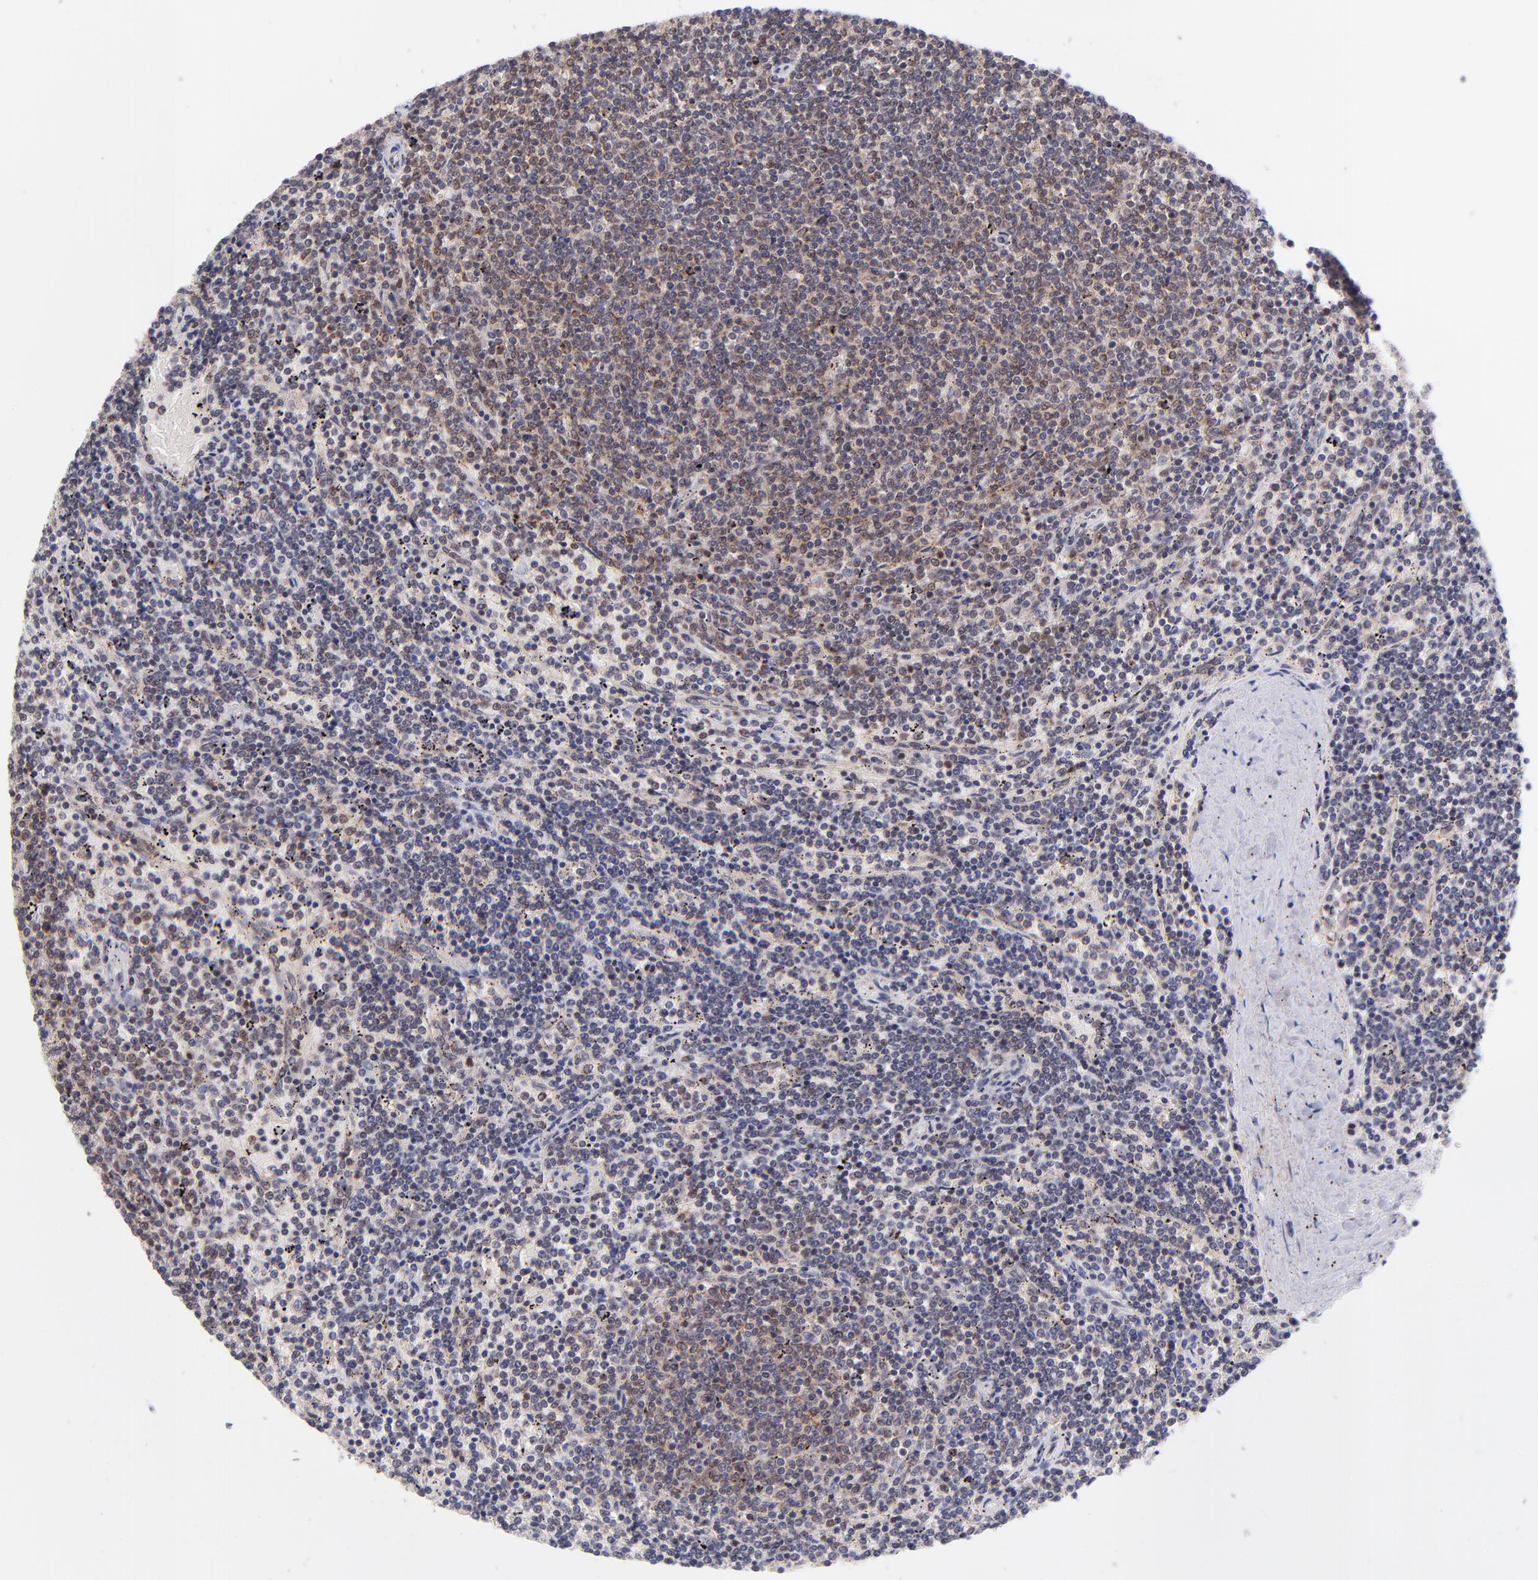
{"staining": {"intensity": "weak", "quantity": "25%-75%", "location": "nuclear"}, "tissue": "lymphoma", "cell_type": "Tumor cells", "image_type": "cancer", "snomed": [{"axis": "morphology", "description": "Malignant lymphoma, non-Hodgkin's type, Low grade"}, {"axis": "topography", "description": "Spleen"}], "caption": "High-power microscopy captured an immunohistochemistry (IHC) micrograph of malignant lymphoma, non-Hodgkin's type (low-grade), revealing weak nuclear staining in about 25%-75% of tumor cells. The protein of interest is stained brown, and the nuclei are stained in blue (DAB IHC with brightfield microscopy, high magnification).", "gene": "SOX6", "patient": {"sex": "female", "age": 50}}